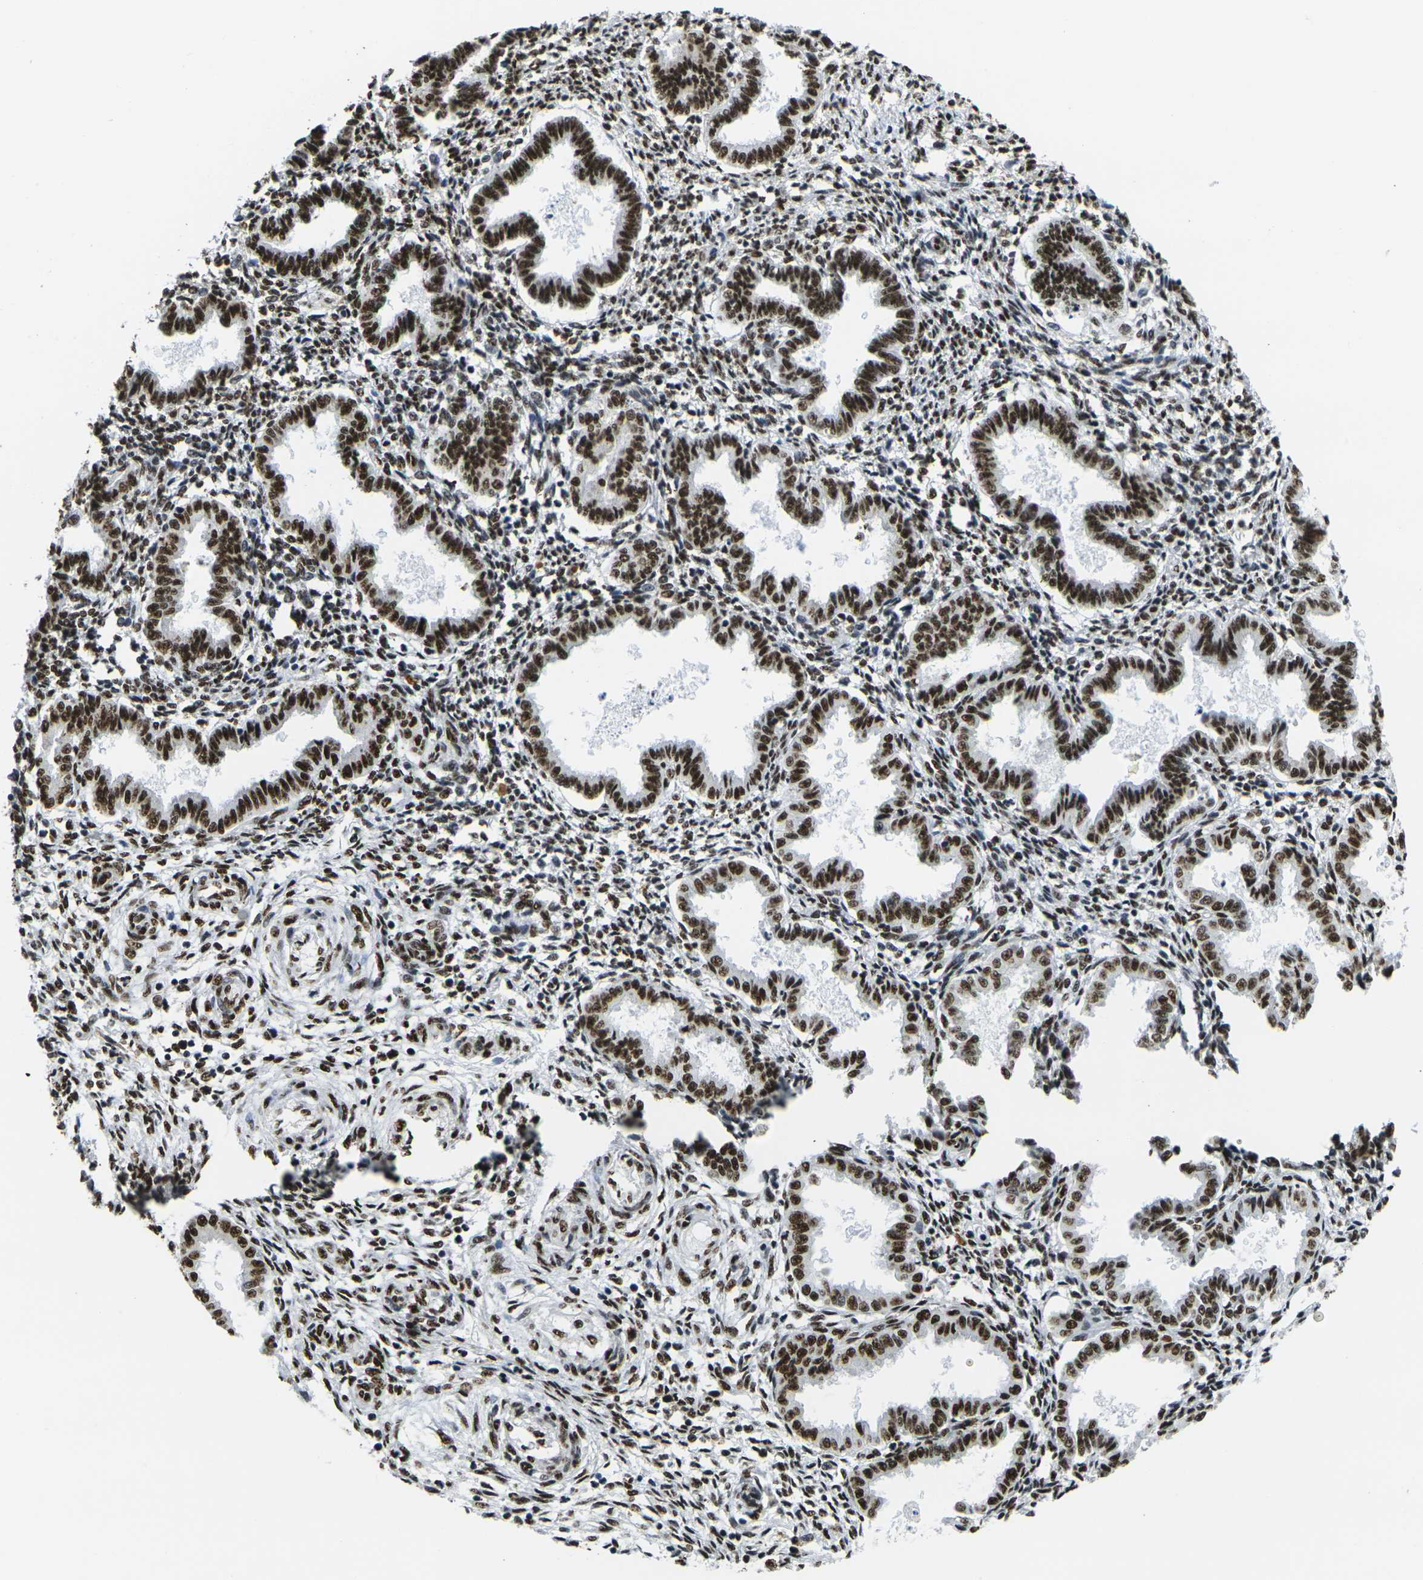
{"staining": {"intensity": "strong", "quantity": ">75%", "location": "nuclear"}, "tissue": "endometrium", "cell_type": "Cells in endometrial stroma", "image_type": "normal", "snomed": [{"axis": "morphology", "description": "Normal tissue, NOS"}, {"axis": "topography", "description": "Endometrium"}], "caption": "A brown stain highlights strong nuclear staining of a protein in cells in endometrial stroma of normal human endometrium.", "gene": "SMARCC1", "patient": {"sex": "female", "age": 33}}